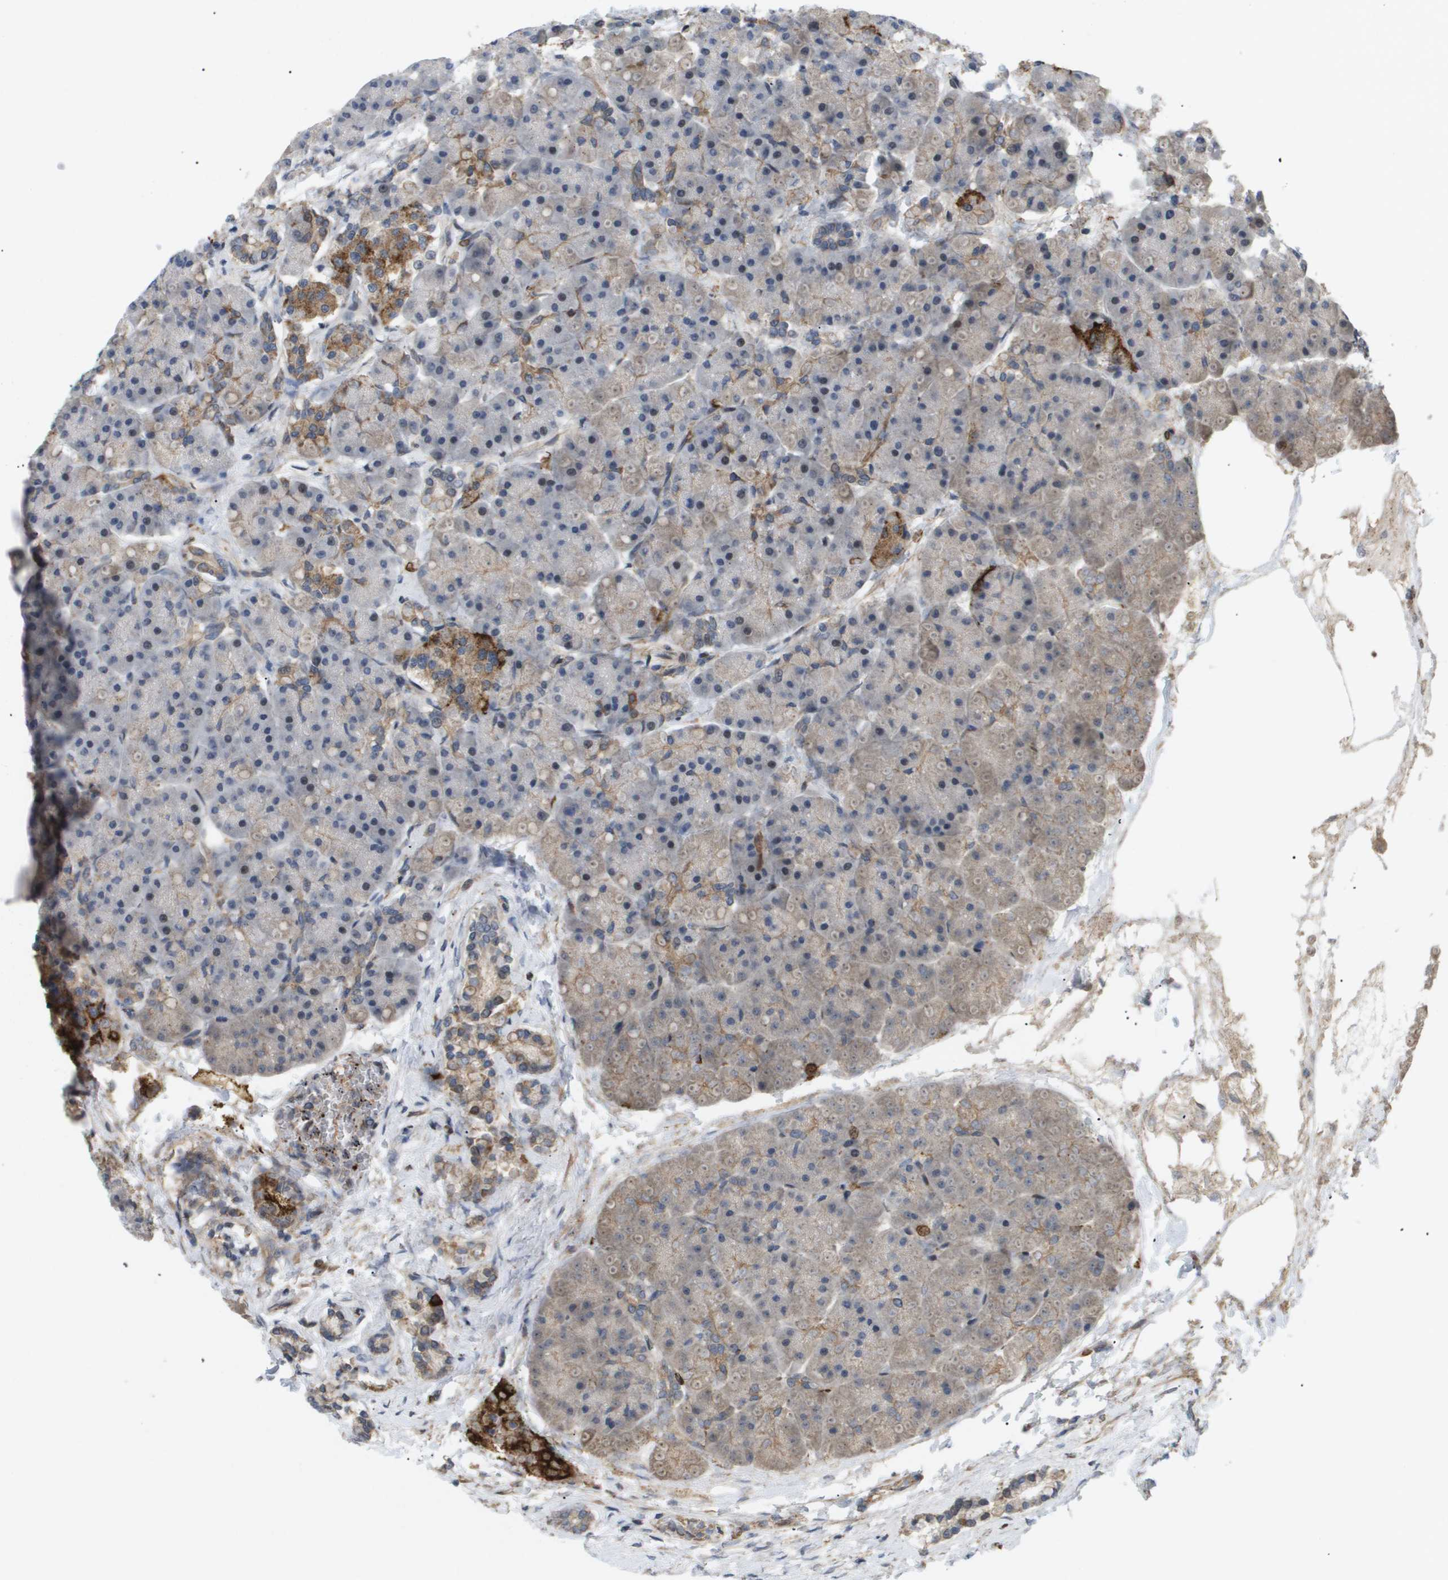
{"staining": {"intensity": "moderate", "quantity": "<25%", "location": "cytoplasmic/membranous"}, "tissue": "pancreas", "cell_type": "Exocrine glandular cells", "image_type": "normal", "snomed": [{"axis": "morphology", "description": "Normal tissue, NOS"}, {"axis": "topography", "description": "Pancreas"}], "caption": "Immunohistochemical staining of benign human pancreas shows <25% levels of moderate cytoplasmic/membranous protein positivity in approximately <25% of exocrine glandular cells.", "gene": "PDGFB", "patient": {"sex": "female", "age": 70}}